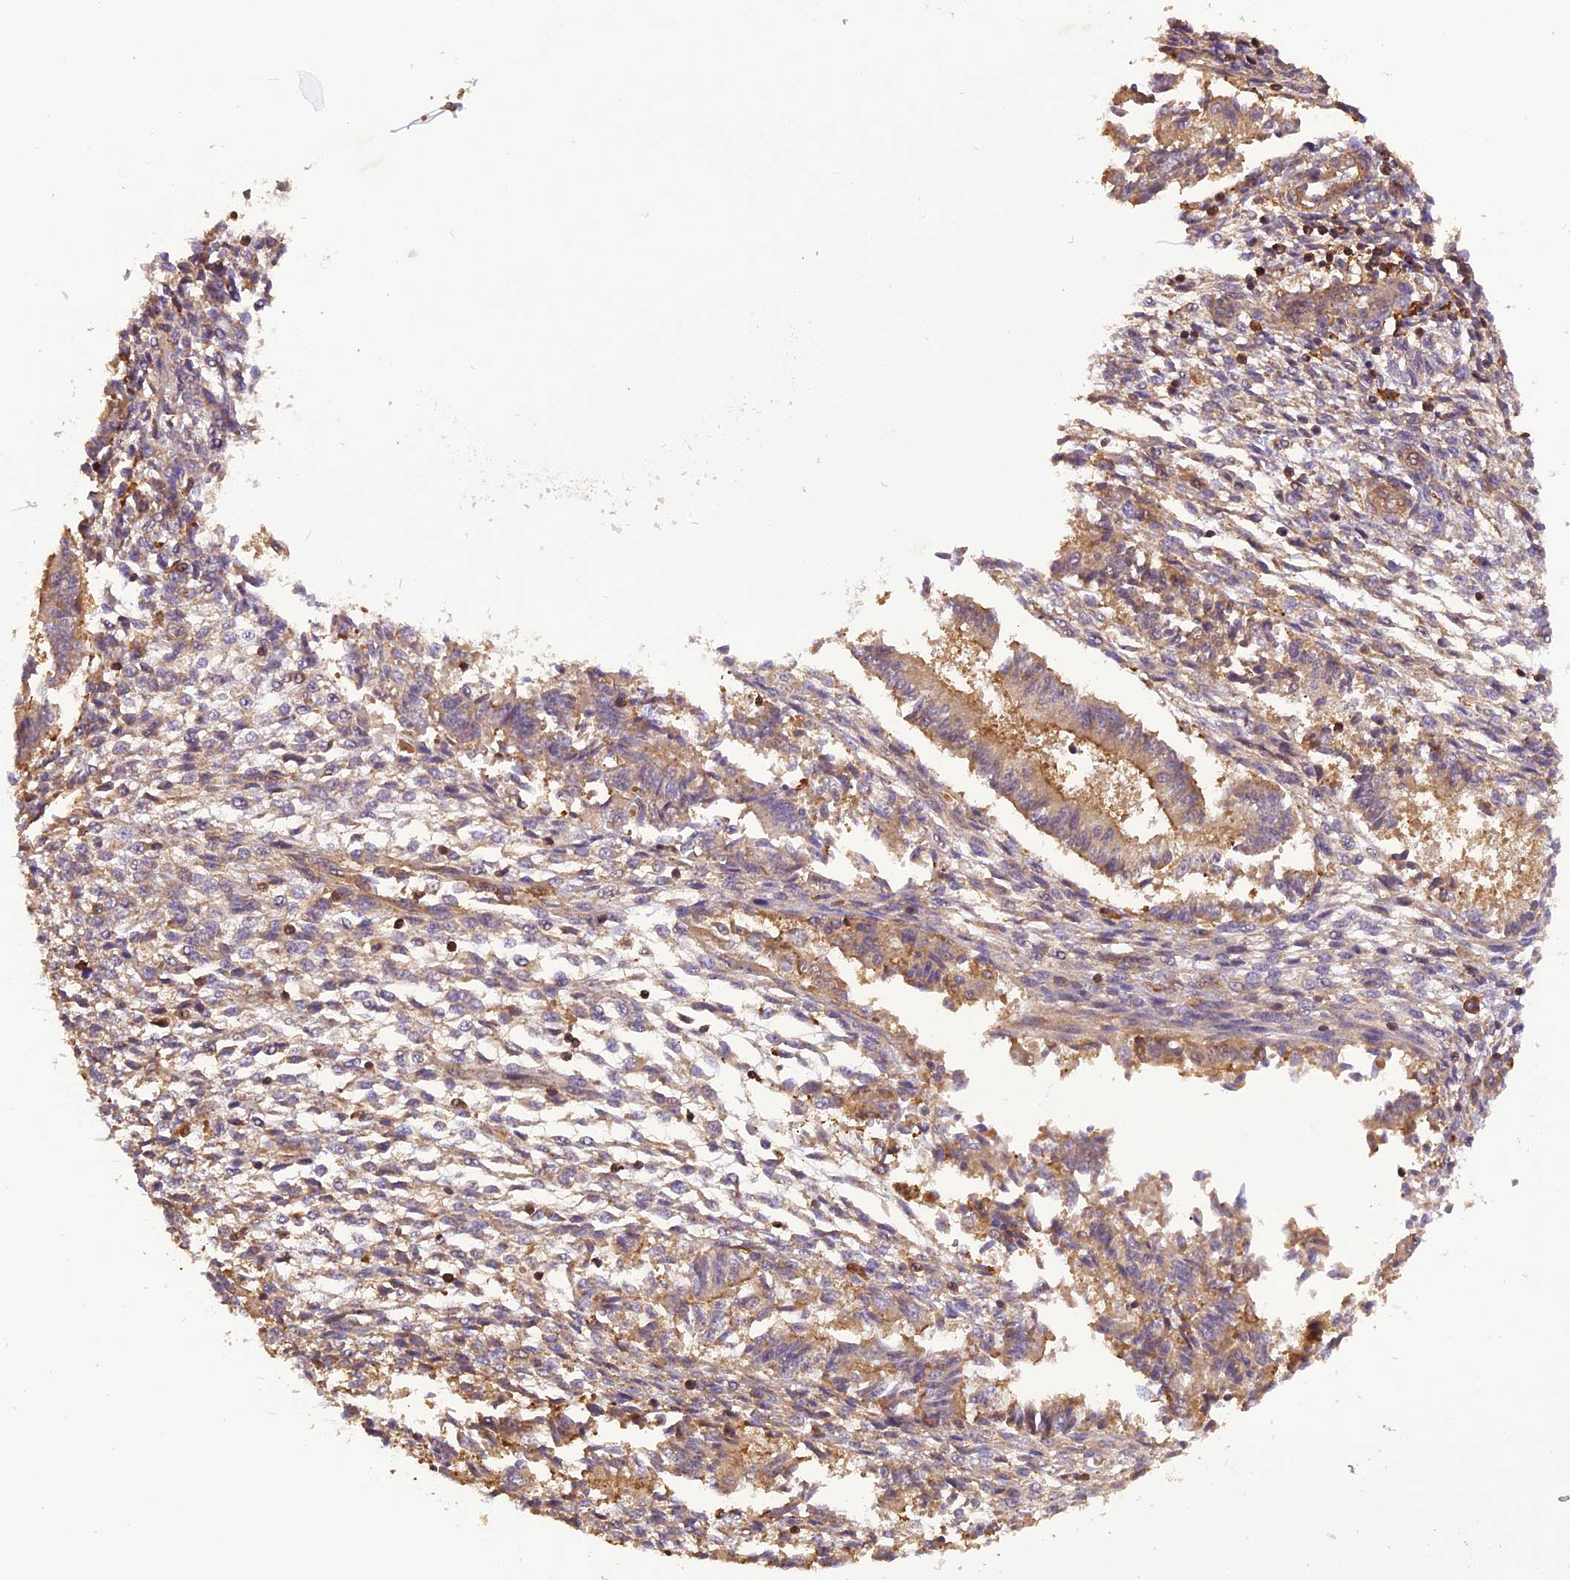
{"staining": {"intensity": "weak", "quantity": "25%-75%", "location": "cytoplasmic/membranous"}, "tissue": "endometrium", "cell_type": "Cells in endometrial stroma", "image_type": "normal", "snomed": [{"axis": "morphology", "description": "Normal tissue, NOS"}, {"axis": "topography", "description": "Uterus"}, {"axis": "topography", "description": "Endometrium"}], "caption": "Weak cytoplasmic/membranous staining is present in about 25%-75% of cells in endometrial stroma in normal endometrium. The protein of interest is shown in brown color, while the nuclei are stained blue.", "gene": "STOML1", "patient": {"sex": "female", "age": 48}}